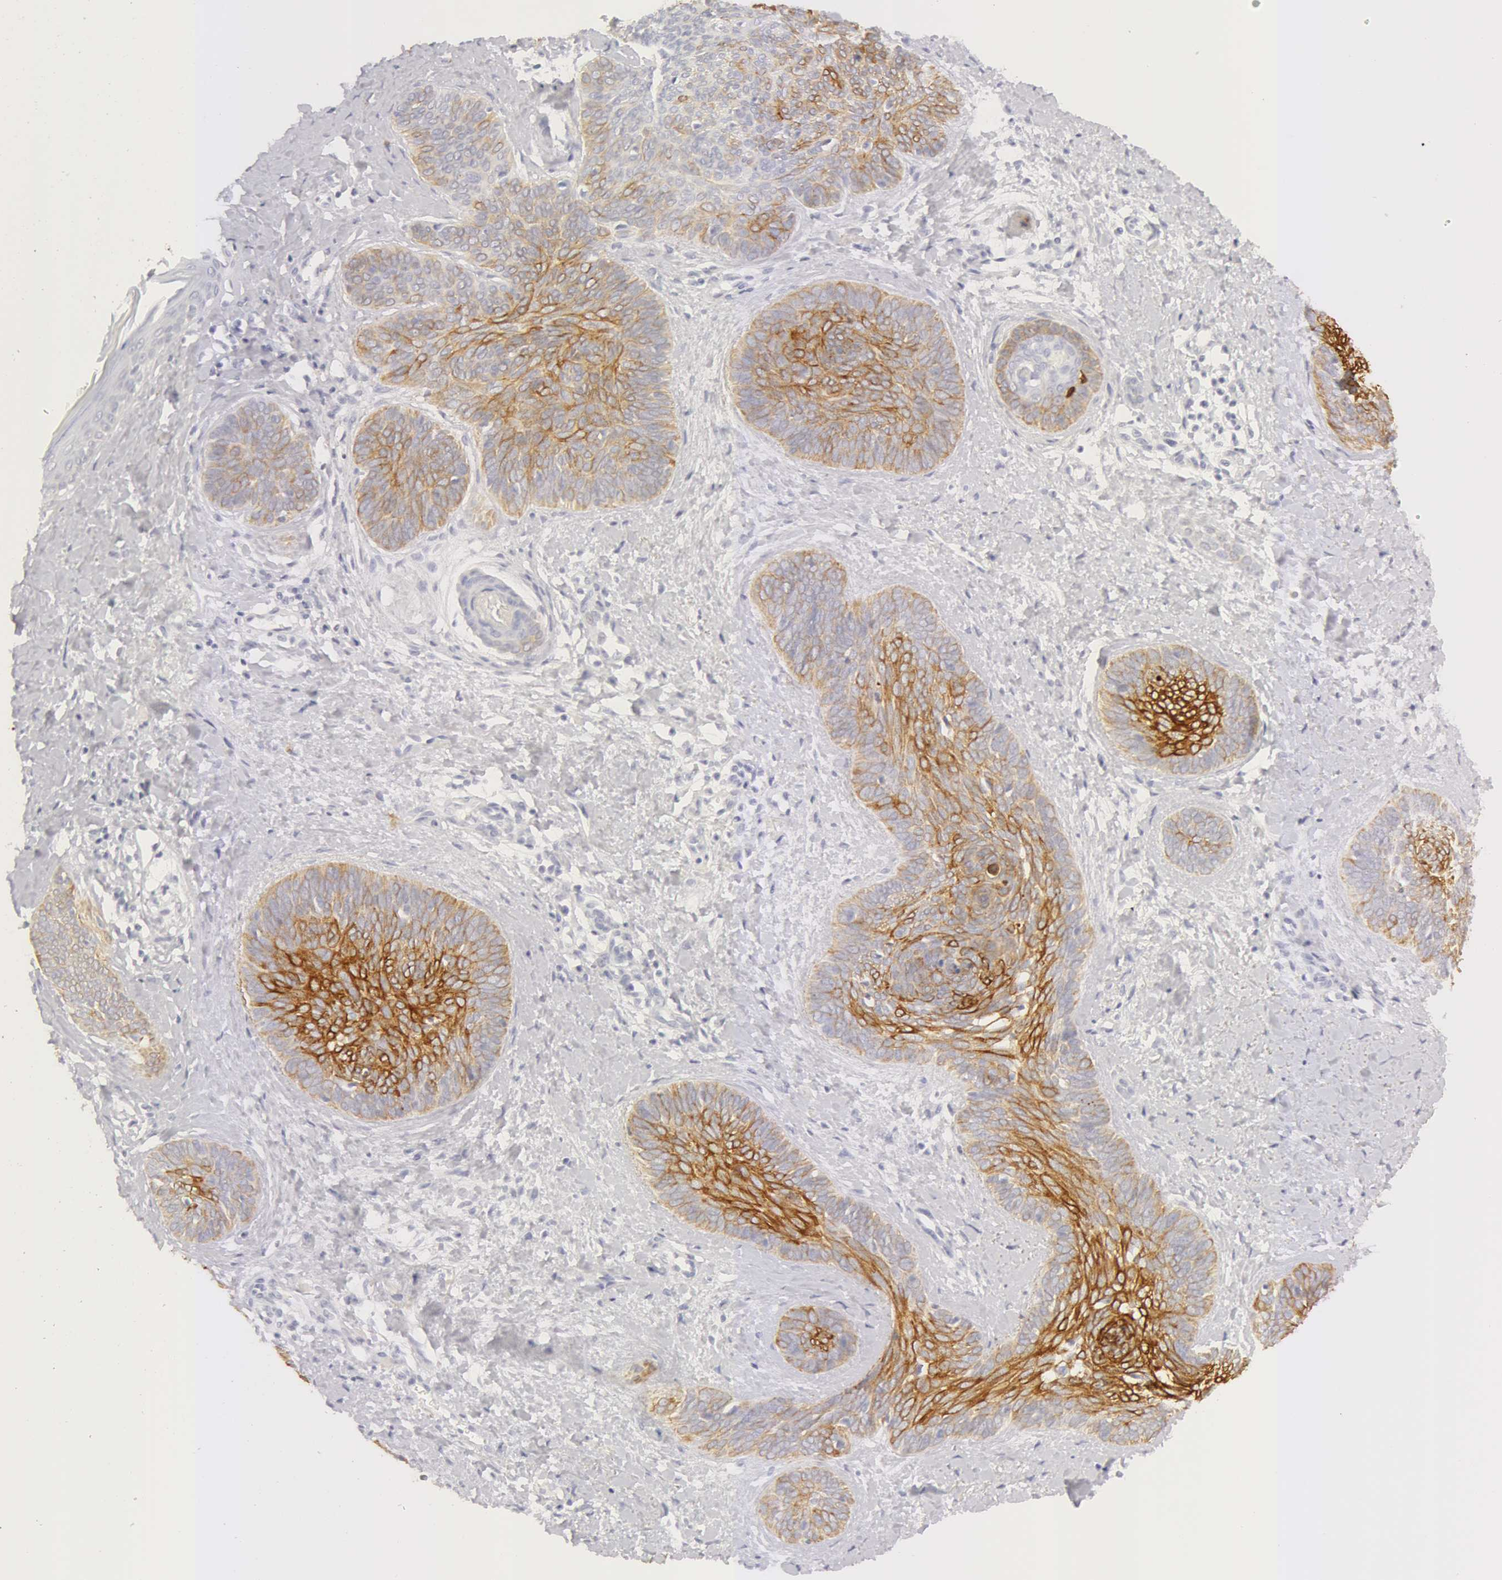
{"staining": {"intensity": "moderate", "quantity": "25%-75%", "location": "cytoplasmic/membranous"}, "tissue": "skin cancer", "cell_type": "Tumor cells", "image_type": "cancer", "snomed": [{"axis": "morphology", "description": "Basal cell carcinoma"}, {"axis": "topography", "description": "Skin"}], "caption": "Moderate cytoplasmic/membranous positivity for a protein is appreciated in about 25%-75% of tumor cells of basal cell carcinoma (skin) using IHC.", "gene": "KRT8", "patient": {"sex": "female", "age": 81}}